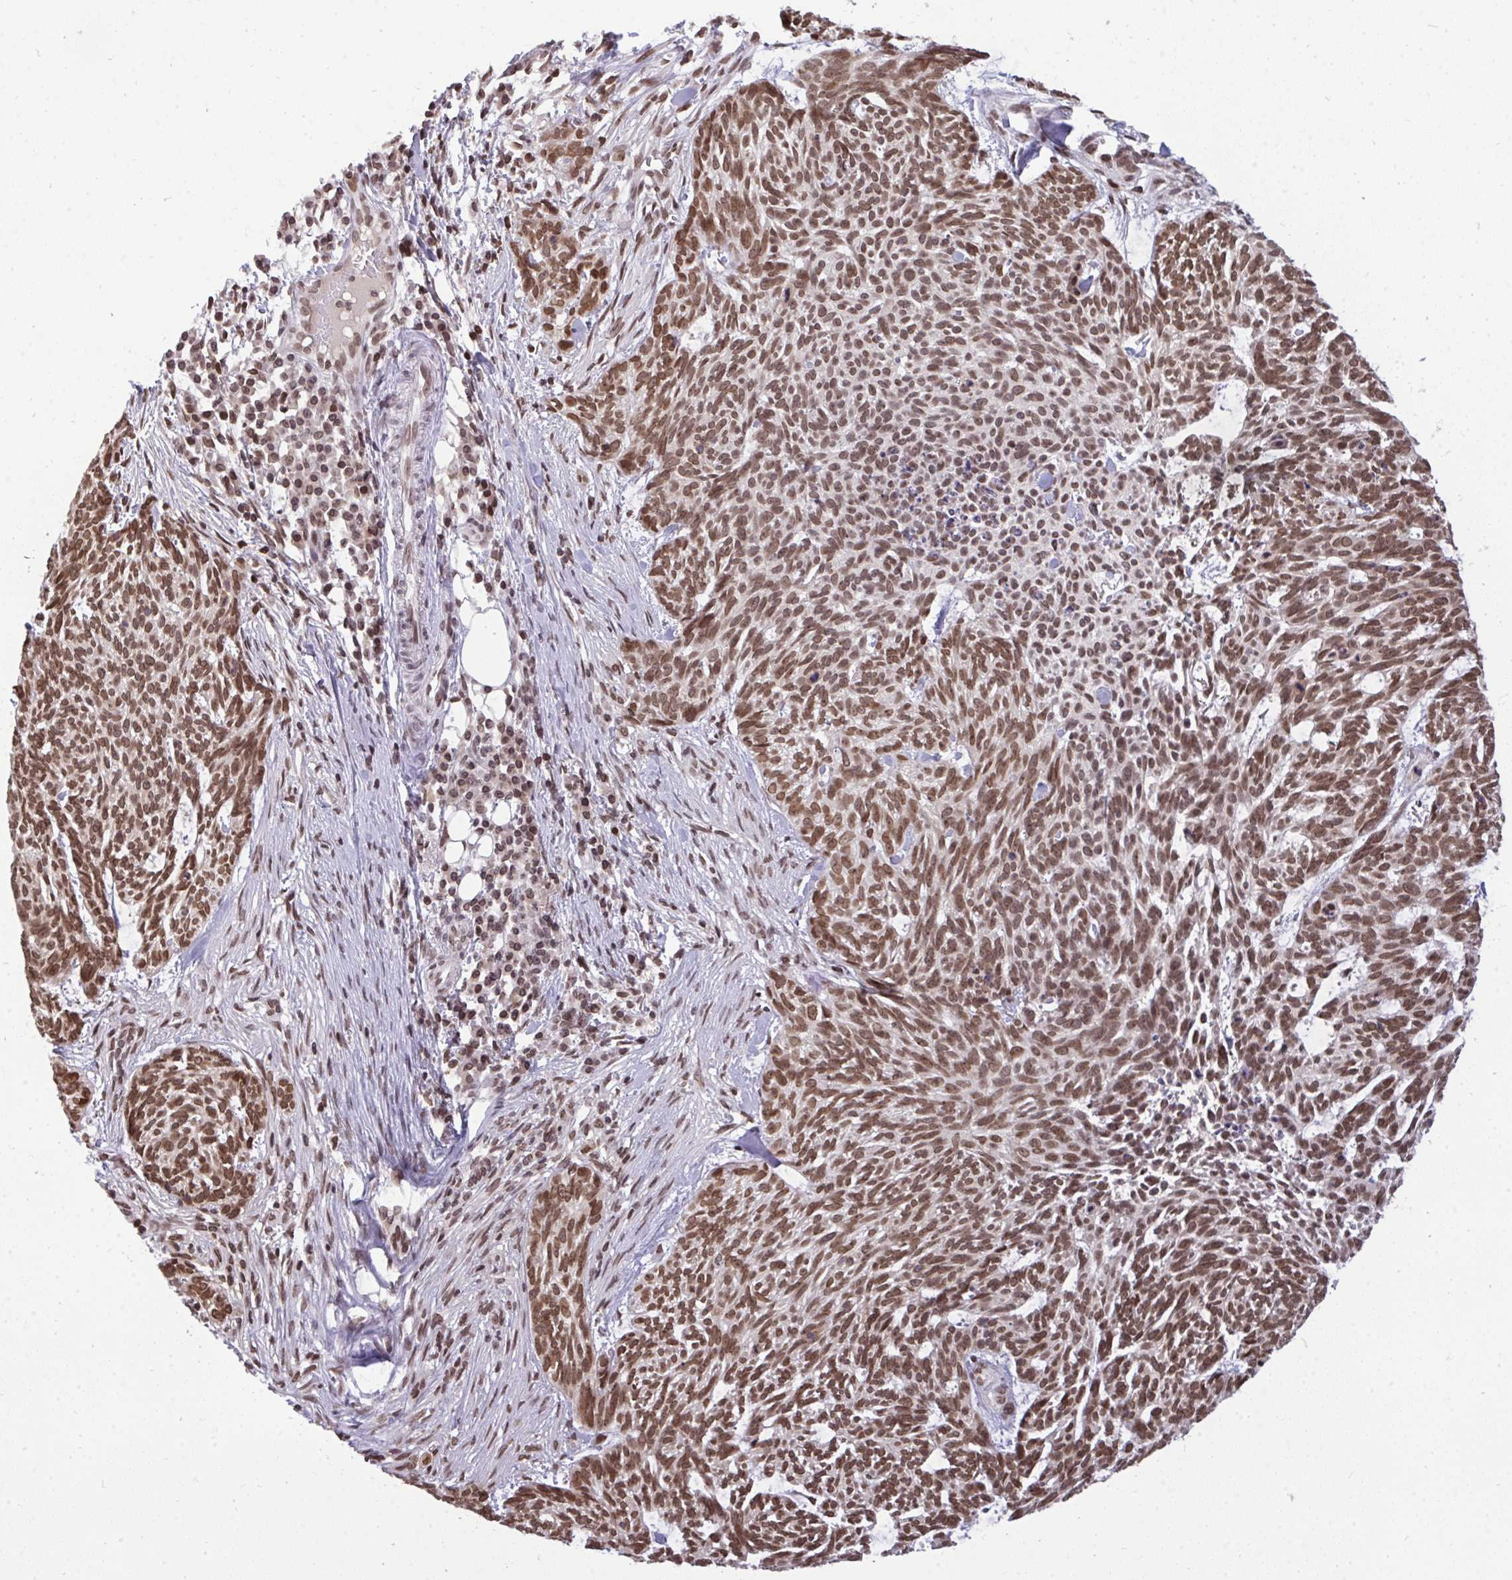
{"staining": {"intensity": "moderate", "quantity": ">75%", "location": "nuclear"}, "tissue": "skin cancer", "cell_type": "Tumor cells", "image_type": "cancer", "snomed": [{"axis": "morphology", "description": "Basal cell carcinoma"}, {"axis": "topography", "description": "Skin"}], "caption": "Skin cancer tissue demonstrates moderate nuclear expression in about >75% of tumor cells, visualized by immunohistochemistry. (DAB IHC with brightfield microscopy, high magnification).", "gene": "JPT1", "patient": {"sex": "female", "age": 93}}